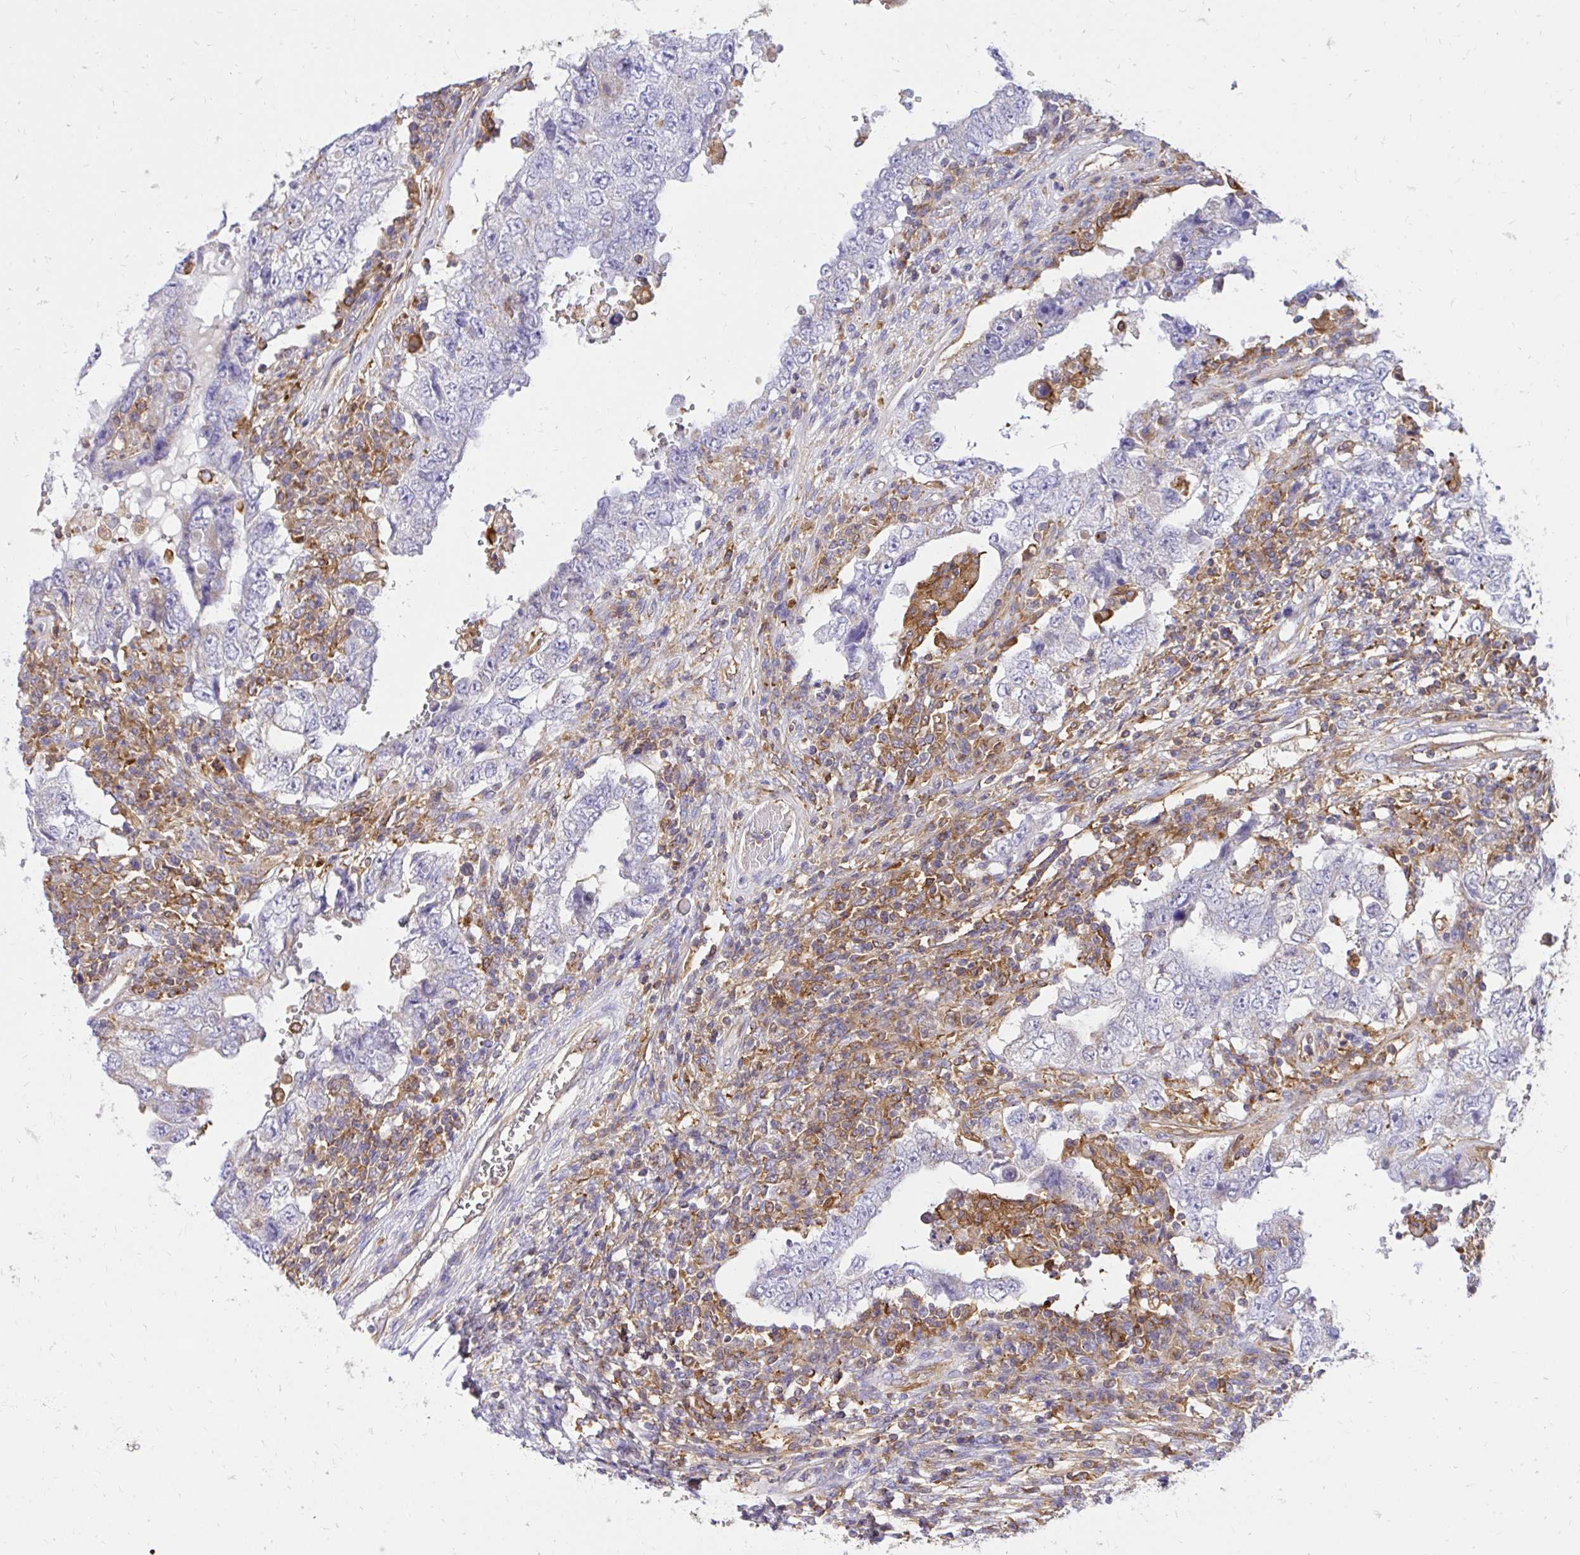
{"staining": {"intensity": "negative", "quantity": "none", "location": "none"}, "tissue": "testis cancer", "cell_type": "Tumor cells", "image_type": "cancer", "snomed": [{"axis": "morphology", "description": "Carcinoma, Embryonal, NOS"}, {"axis": "topography", "description": "Testis"}], "caption": "DAB immunohistochemical staining of human testis embryonal carcinoma exhibits no significant expression in tumor cells. The staining is performed using DAB brown chromogen with nuclei counter-stained in using hematoxylin.", "gene": "ABCB10", "patient": {"sex": "male", "age": 26}}